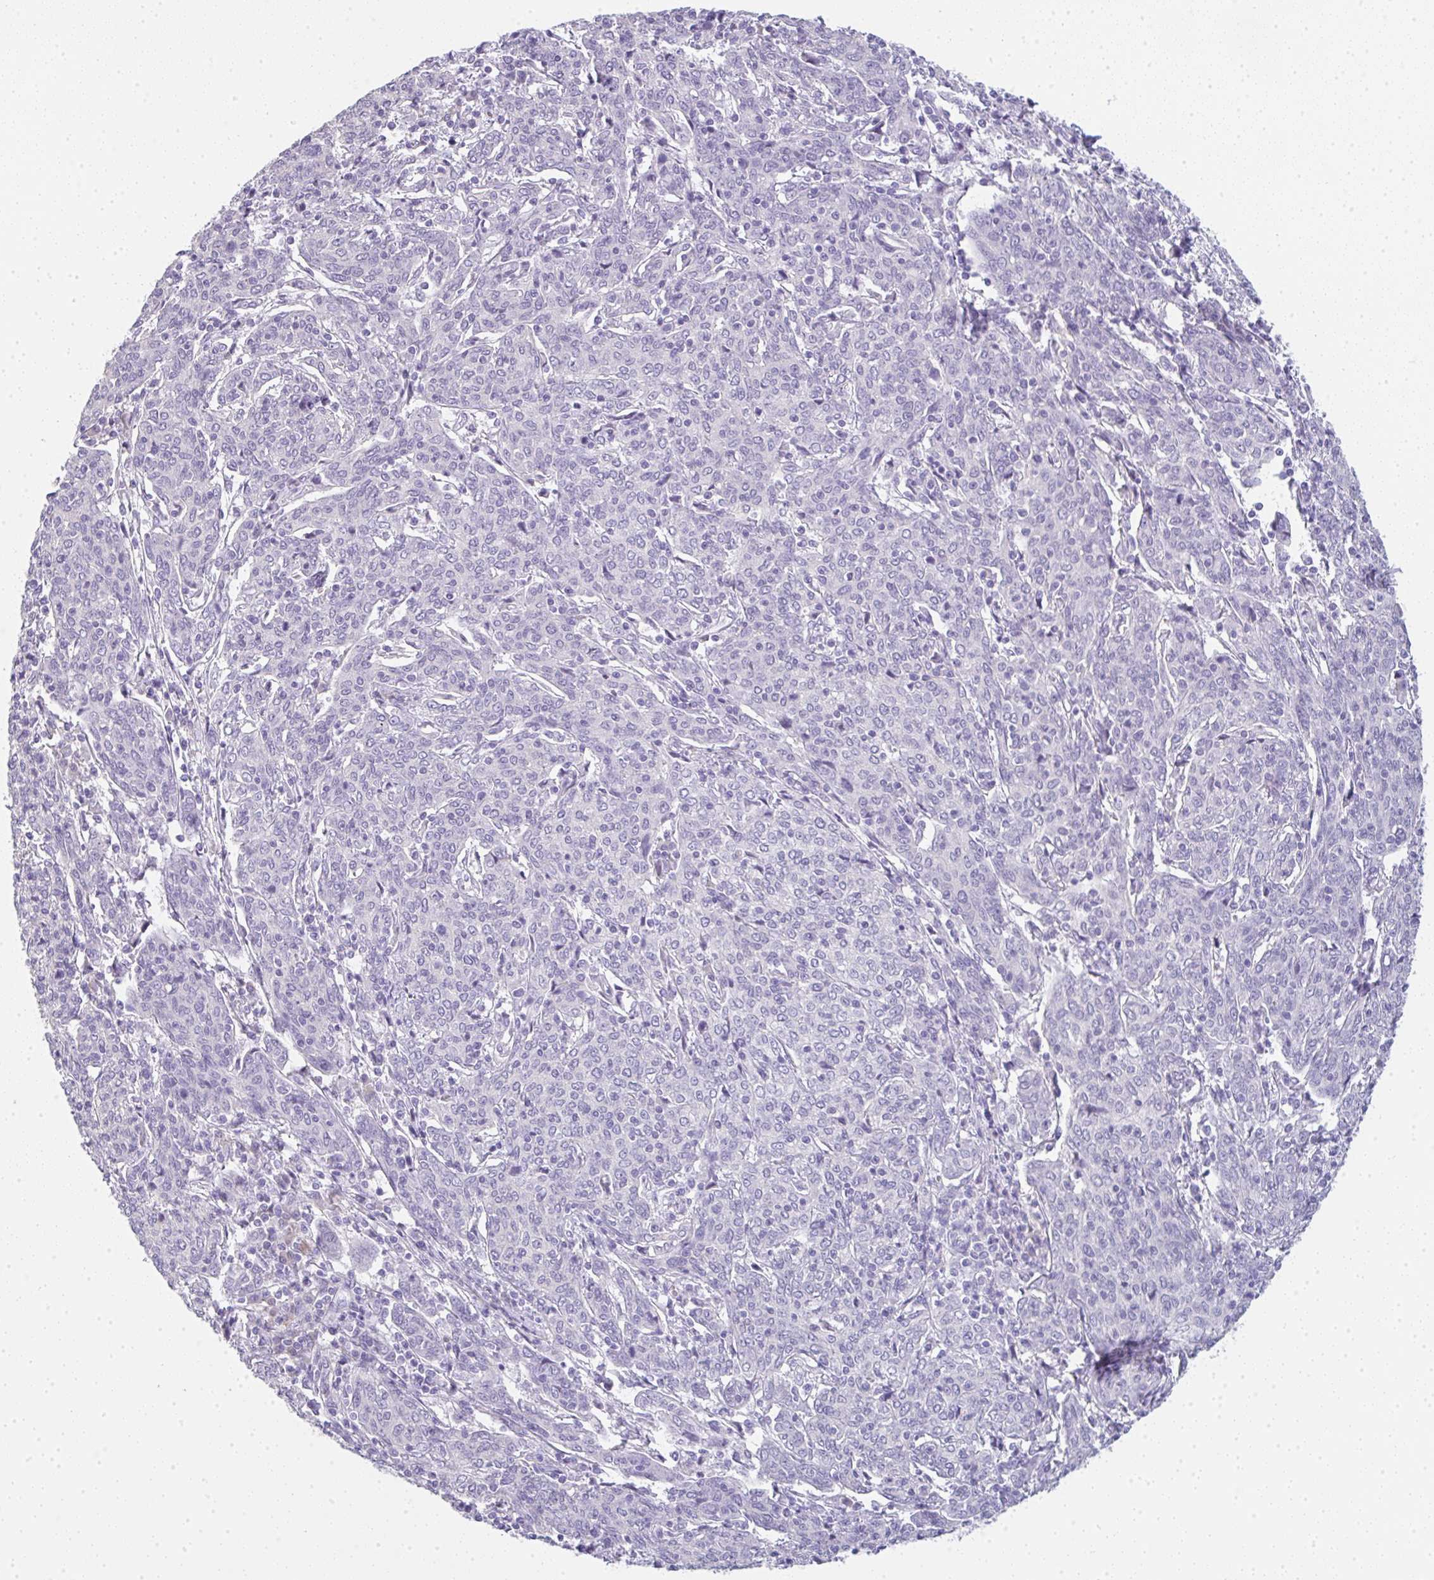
{"staining": {"intensity": "negative", "quantity": "none", "location": "none"}, "tissue": "cervical cancer", "cell_type": "Tumor cells", "image_type": "cancer", "snomed": [{"axis": "morphology", "description": "Squamous cell carcinoma, NOS"}, {"axis": "topography", "description": "Cervix"}], "caption": "Immunohistochemistry histopathology image of neoplastic tissue: human cervical cancer (squamous cell carcinoma) stained with DAB displays no significant protein positivity in tumor cells.", "gene": "LPAR4", "patient": {"sex": "female", "age": 67}}